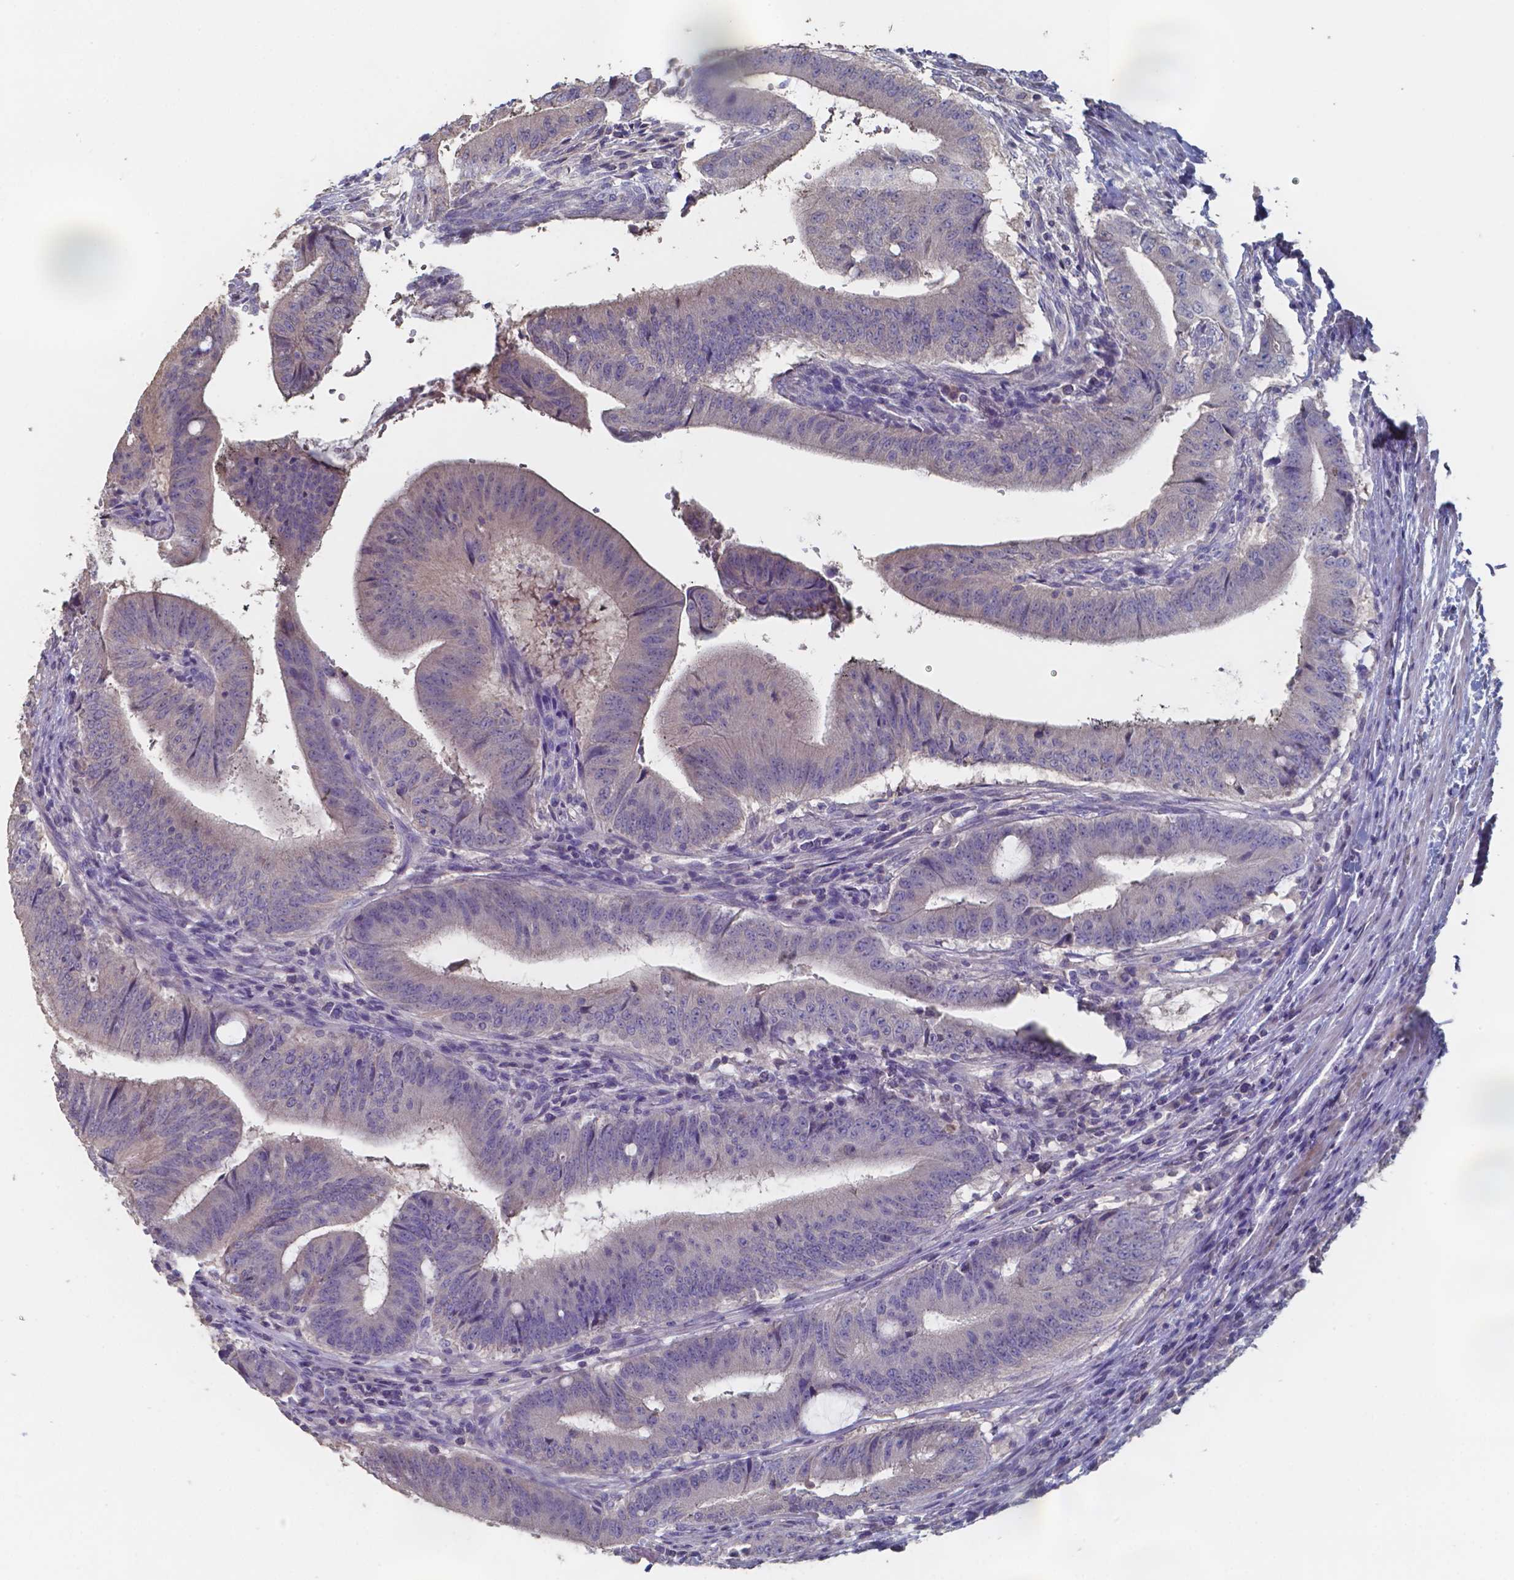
{"staining": {"intensity": "weak", "quantity": "<25%", "location": "cytoplasmic/membranous"}, "tissue": "colorectal cancer", "cell_type": "Tumor cells", "image_type": "cancer", "snomed": [{"axis": "morphology", "description": "Adenocarcinoma, NOS"}, {"axis": "topography", "description": "Colon"}], "caption": "This is a micrograph of immunohistochemistry staining of colorectal adenocarcinoma, which shows no expression in tumor cells.", "gene": "FOXJ1", "patient": {"sex": "female", "age": 43}}